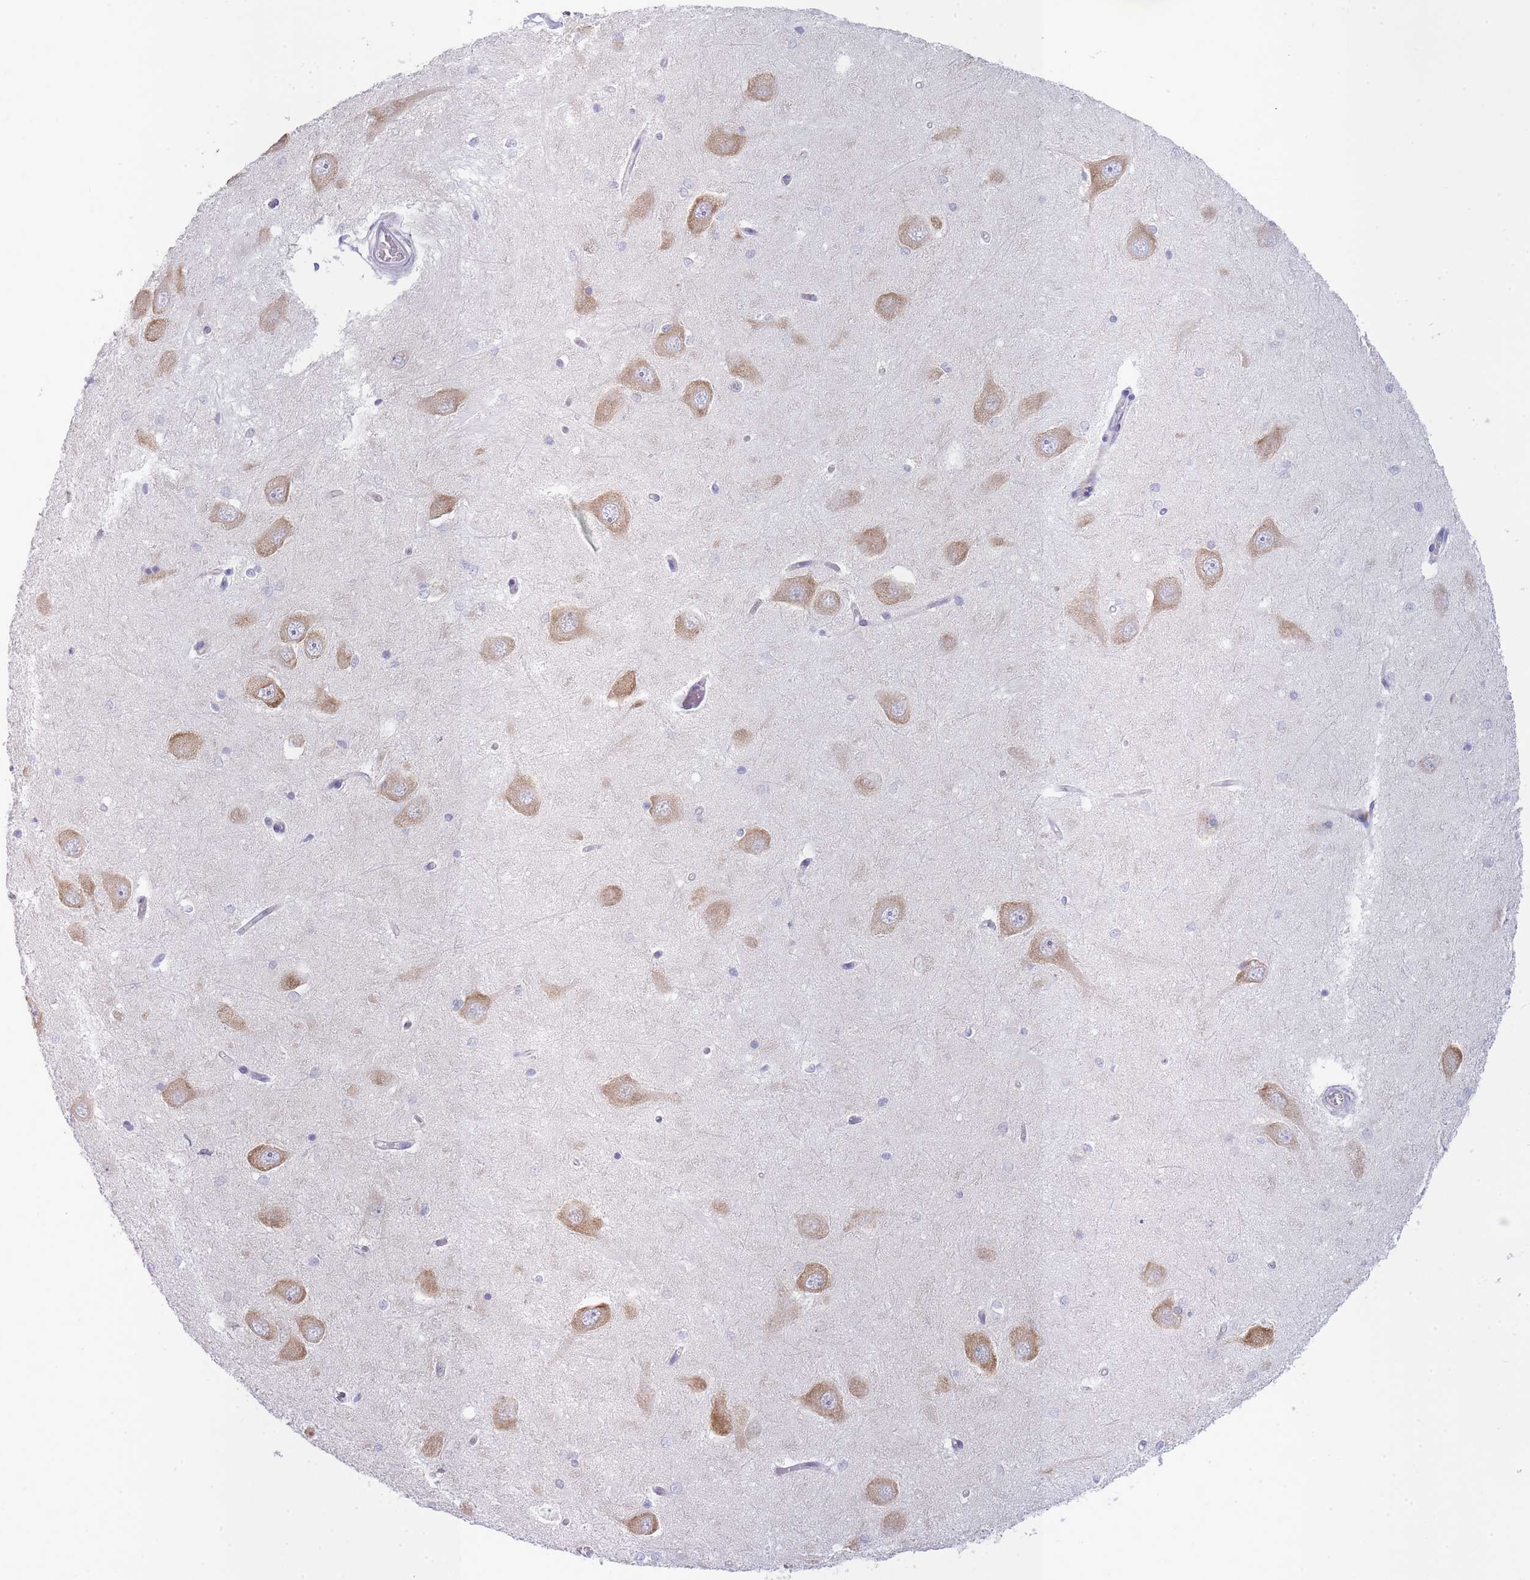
{"staining": {"intensity": "negative", "quantity": "none", "location": "none"}, "tissue": "hippocampus", "cell_type": "Glial cells", "image_type": "normal", "snomed": [{"axis": "morphology", "description": "Normal tissue, NOS"}, {"axis": "topography", "description": "Hippocampus"}], "caption": "This micrograph is of benign hippocampus stained with immunohistochemistry (IHC) to label a protein in brown with the nuclei are counter-stained blue. There is no staining in glial cells.", "gene": "OR5L1", "patient": {"sex": "male", "age": 45}}